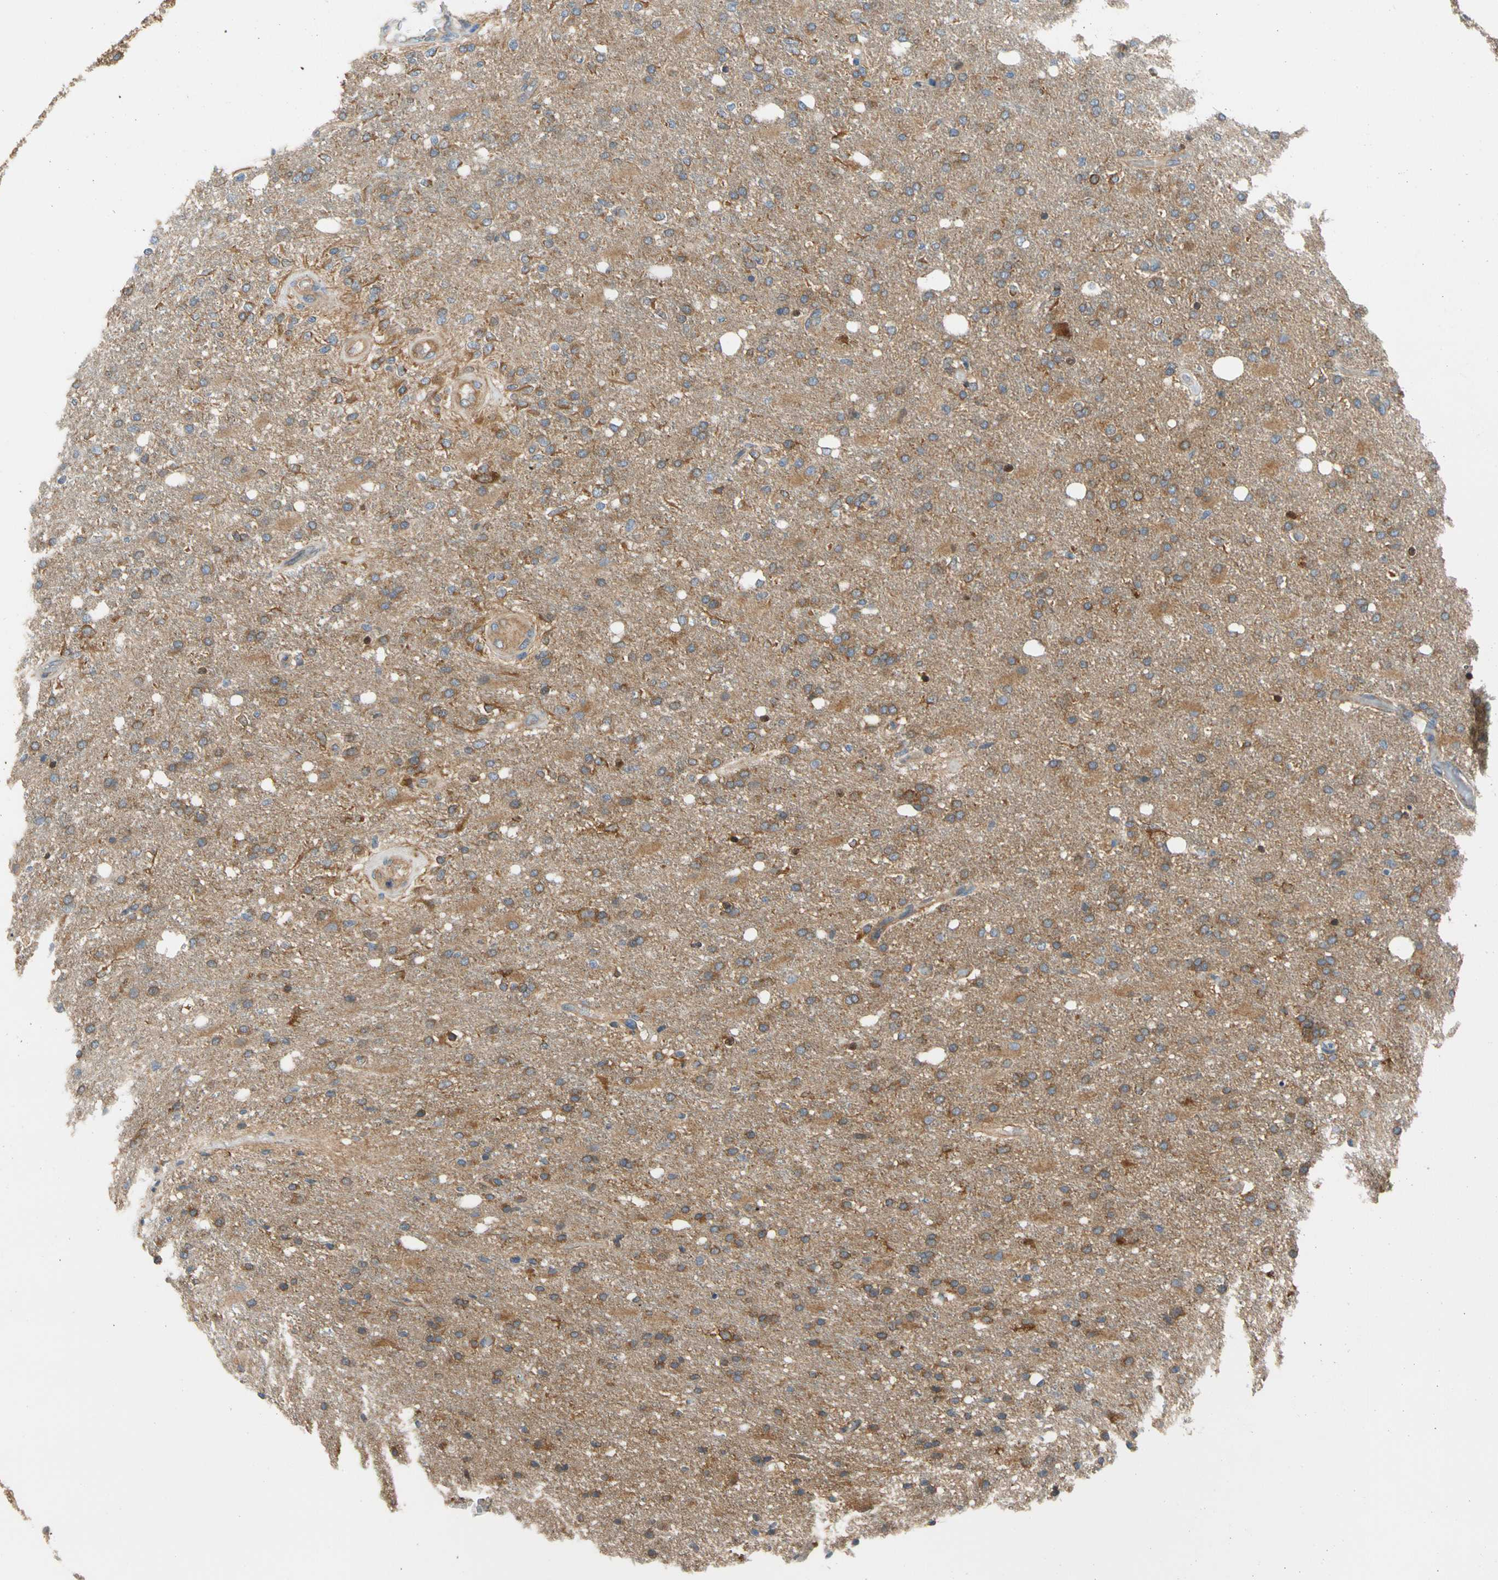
{"staining": {"intensity": "moderate", "quantity": ">75%", "location": "cytoplasmic/membranous"}, "tissue": "glioma", "cell_type": "Tumor cells", "image_type": "cancer", "snomed": [{"axis": "morphology", "description": "Normal tissue, NOS"}, {"axis": "morphology", "description": "Glioma, malignant, High grade"}, {"axis": "topography", "description": "Cerebral cortex"}], "caption": "Immunohistochemistry histopathology image of glioma stained for a protein (brown), which displays medium levels of moderate cytoplasmic/membranous positivity in about >75% of tumor cells.", "gene": "GPHN", "patient": {"sex": "male", "age": 77}}